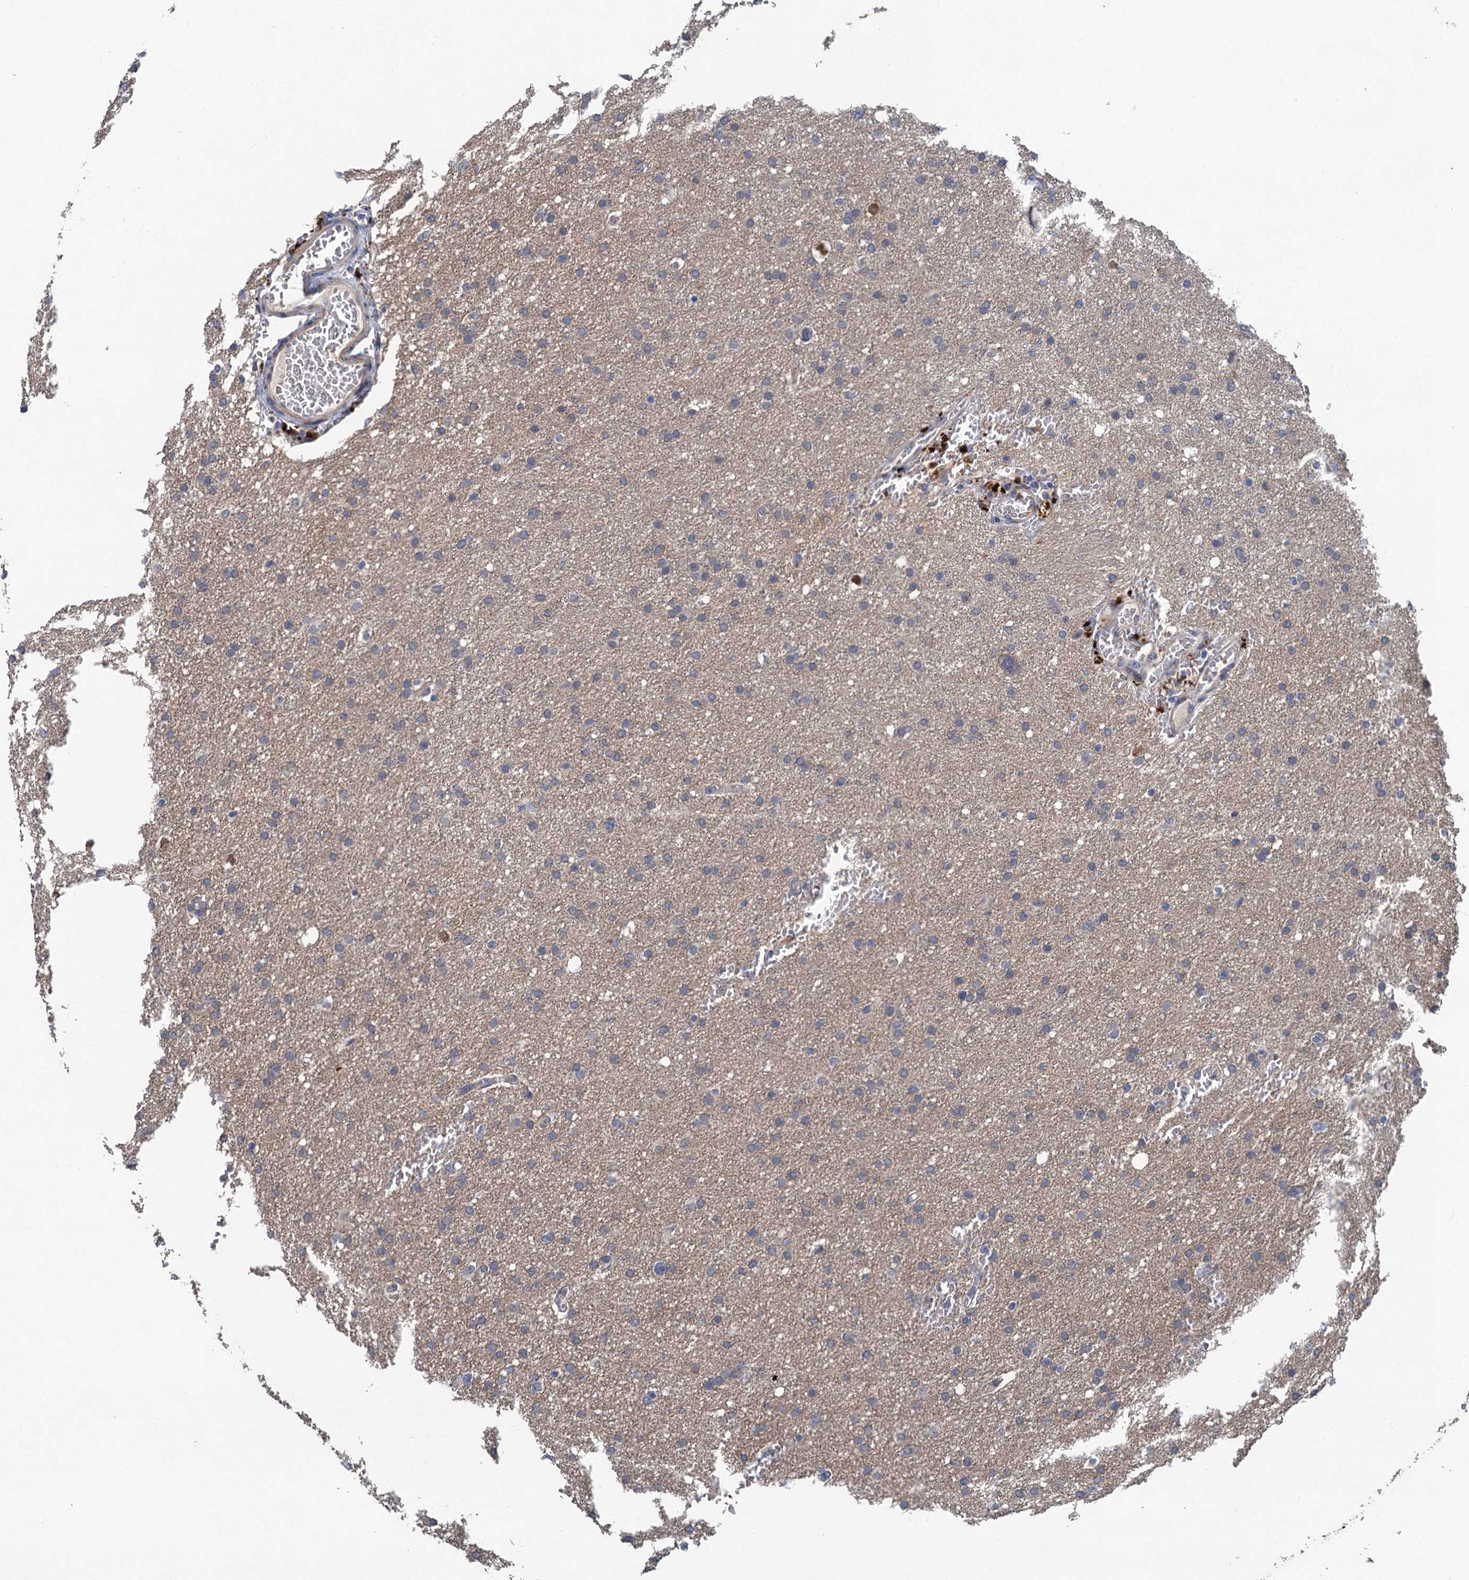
{"staining": {"intensity": "negative", "quantity": "none", "location": "none"}, "tissue": "glioma", "cell_type": "Tumor cells", "image_type": "cancer", "snomed": [{"axis": "morphology", "description": "Glioma, malignant, High grade"}, {"axis": "topography", "description": "Cerebral cortex"}], "caption": "Immunohistochemical staining of human glioma demonstrates no significant positivity in tumor cells.", "gene": "TRAF7", "patient": {"sex": "female", "age": 36}}